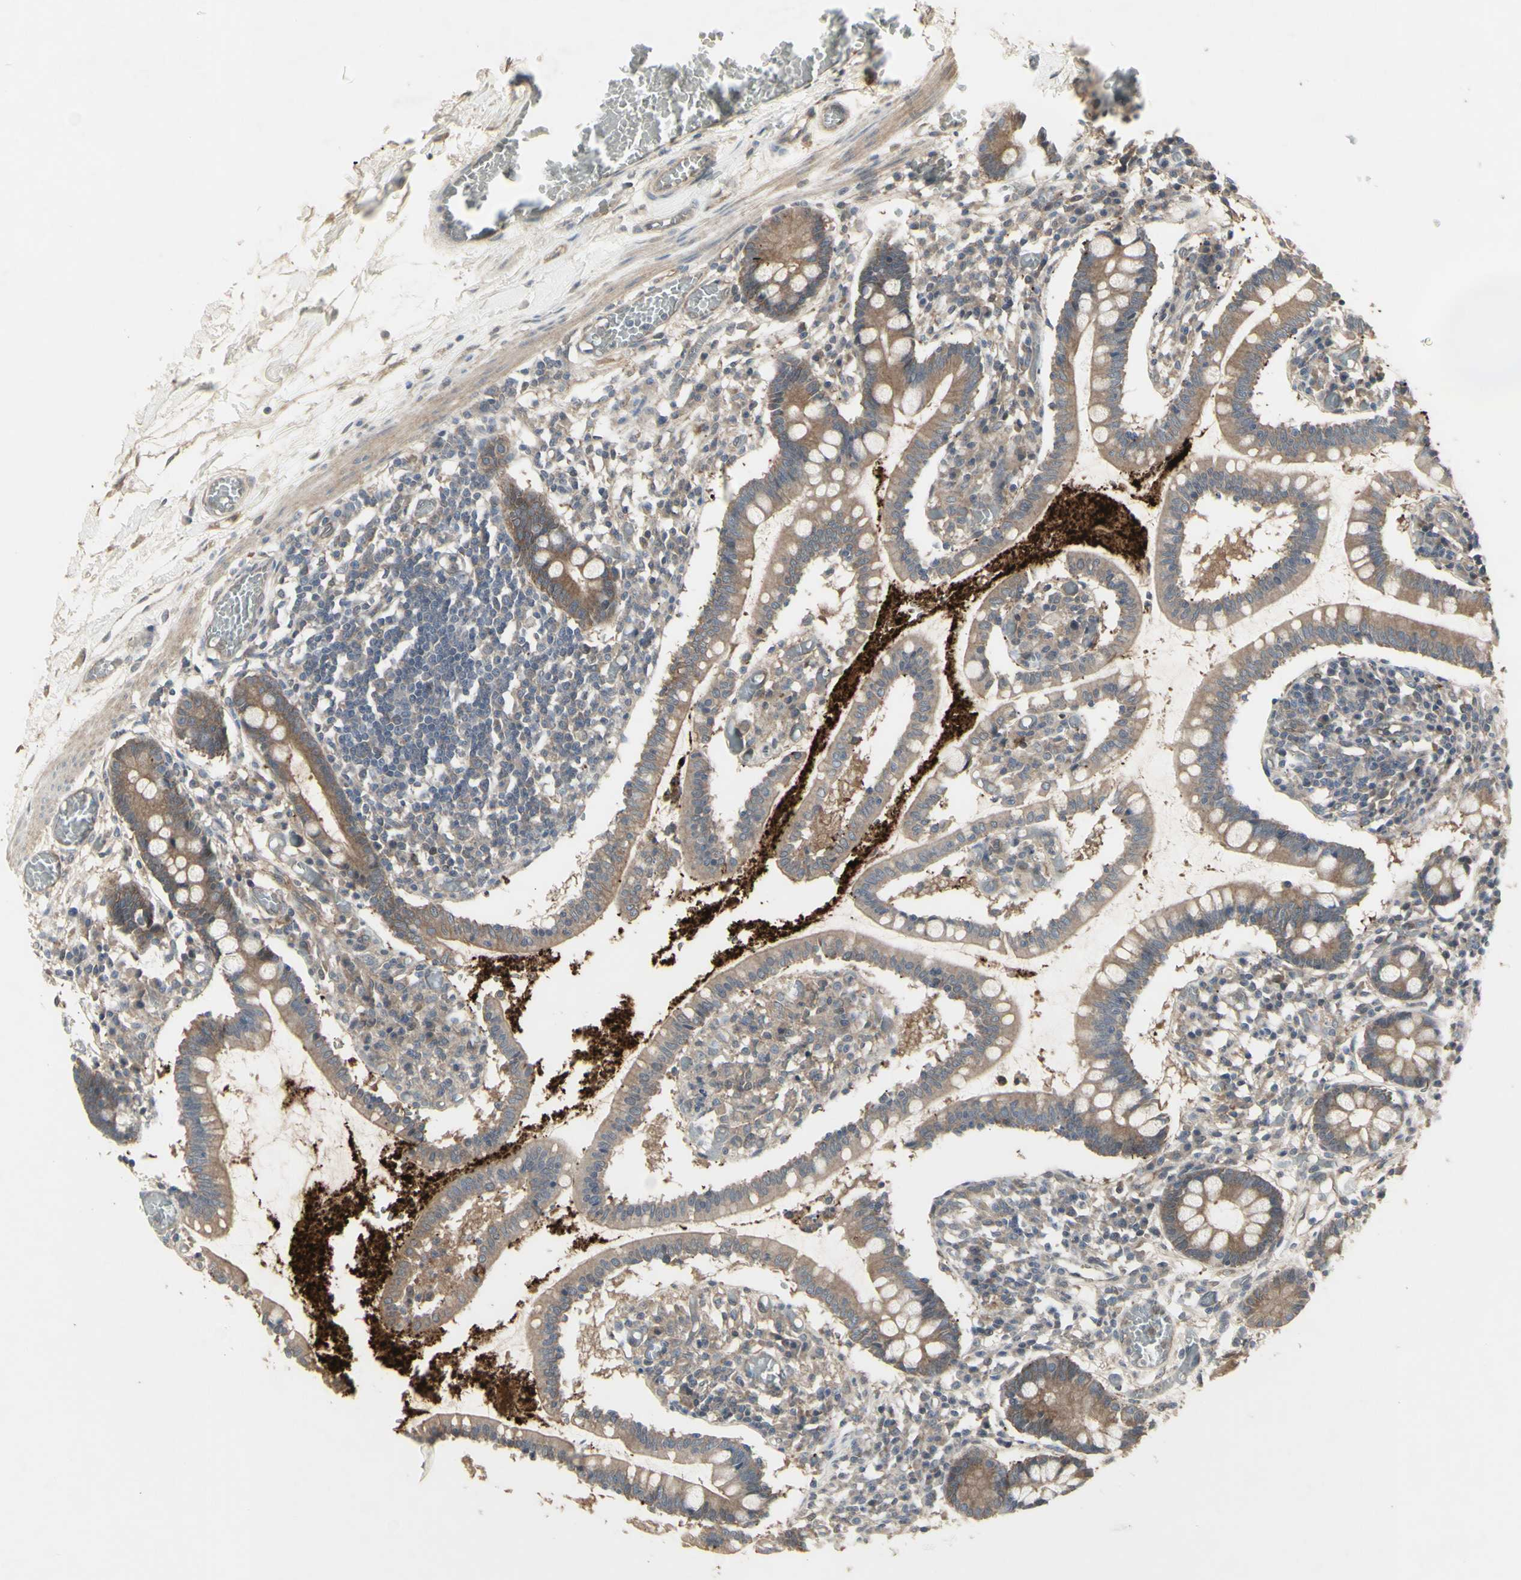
{"staining": {"intensity": "moderate", "quantity": ">75%", "location": "cytoplasmic/membranous"}, "tissue": "small intestine", "cell_type": "Glandular cells", "image_type": "normal", "snomed": [{"axis": "morphology", "description": "Normal tissue, NOS"}, {"axis": "topography", "description": "Small intestine"}], "caption": "Immunohistochemistry (IHC) micrograph of benign small intestine: human small intestine stained using IHC displays medium levels of moderate protein expression localized specifically in the cytoplasmic/membranous of glandular cells, appearing as a cytoplasmic/membranous brown color.", "gene": "CHURC1", "patient": {"sex": "female", "age": 61}}